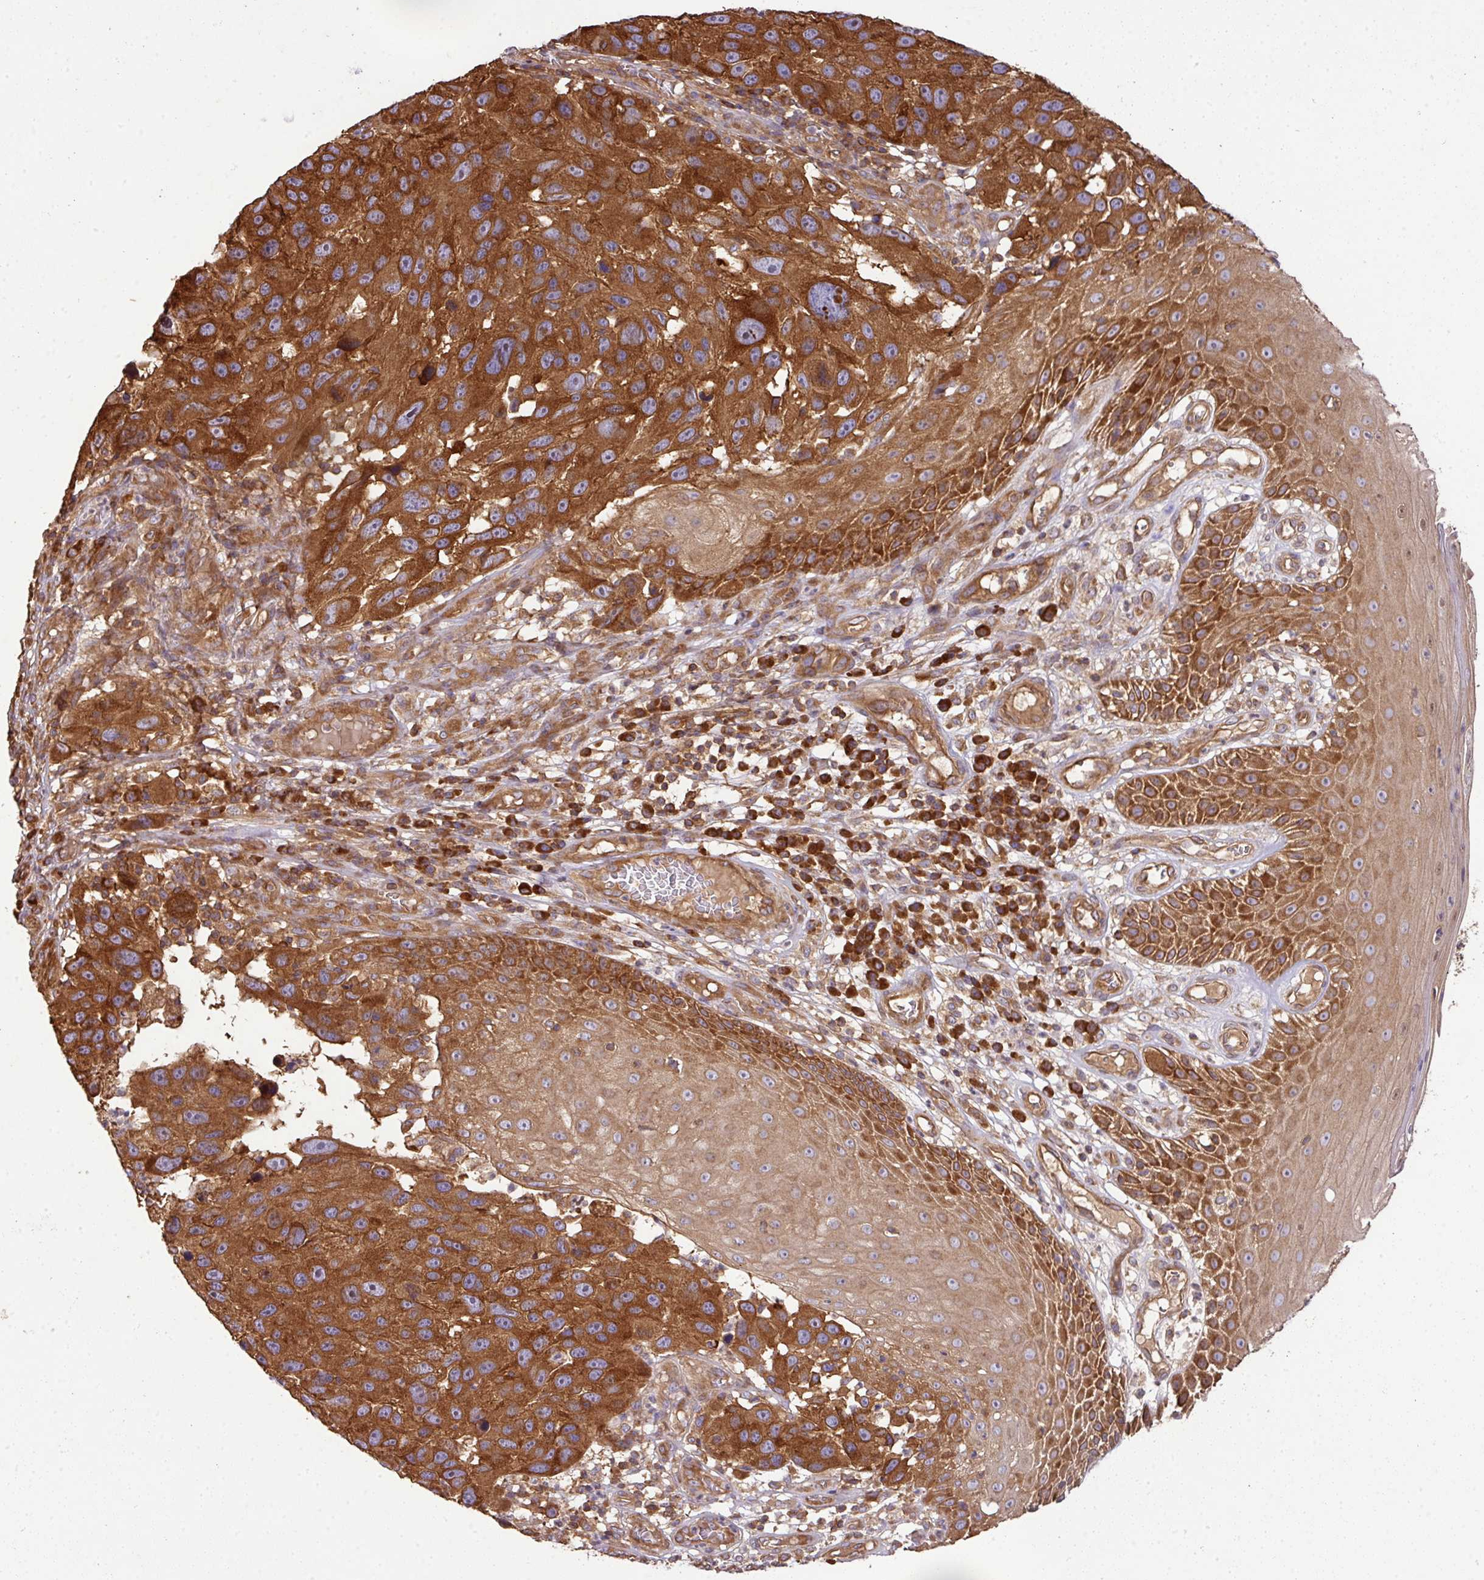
{"staining": {"intensity": "strong", "quantity": ">75%", "location": "cytoplasmic/membranous"}, "tissue": "melanoma", "cell_type": "Tumor cells", "image_type": "cancer", "snomed": [{"axis": "morphology", "description": "Malignant melanoma, NOS"}, {"axis": "topography", "description": "Skin"}], "caption": "Protein staining reveals strong cytoplasmic/membranous expression in about >75% of tumor cells in melanoma.", "gene": "GSPT1", "patient": {"sex": "male", "age": 53}}